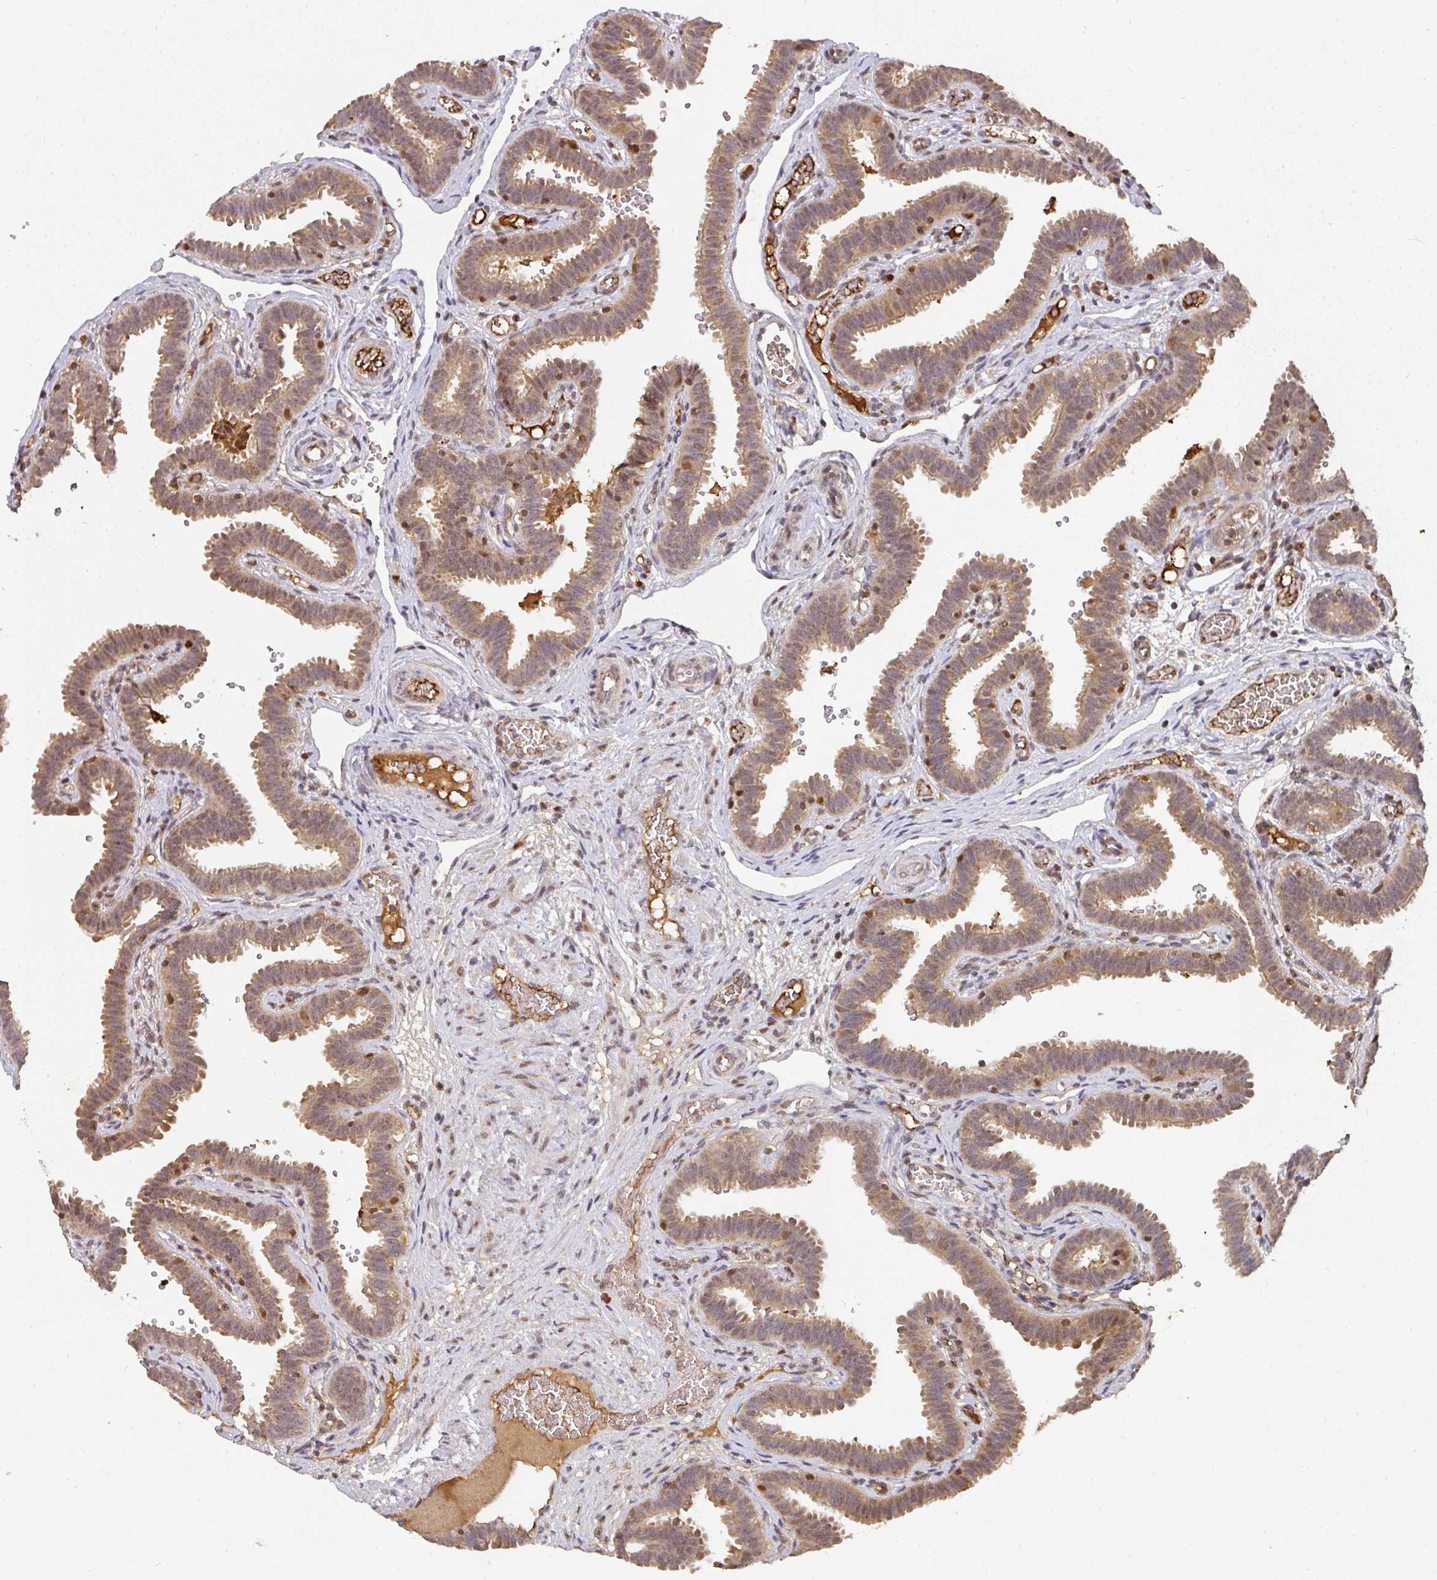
{"staining": {"intensity": "moderate", "quantity": ">75%", "location": "cytoplasmic/membranous,nuclear"}, "tissue": "fallopian tube", "cell_type": "Glandular cells", "image_type": "normal", "snomed": [{"axis": "morphology", "description": "Normal tissue, NOS"}, {"axis": "topography", "description": "Fallopian tube"}], "caption": "Fallopian tube was stained to show a protein in brown. There is medium levels of moderate cytoplasmic/membranous,nuclear positivity in approximately >75% of glandular cells.", "gene": "RANBP9", "patient": {"sex": "female", "age": 37}}